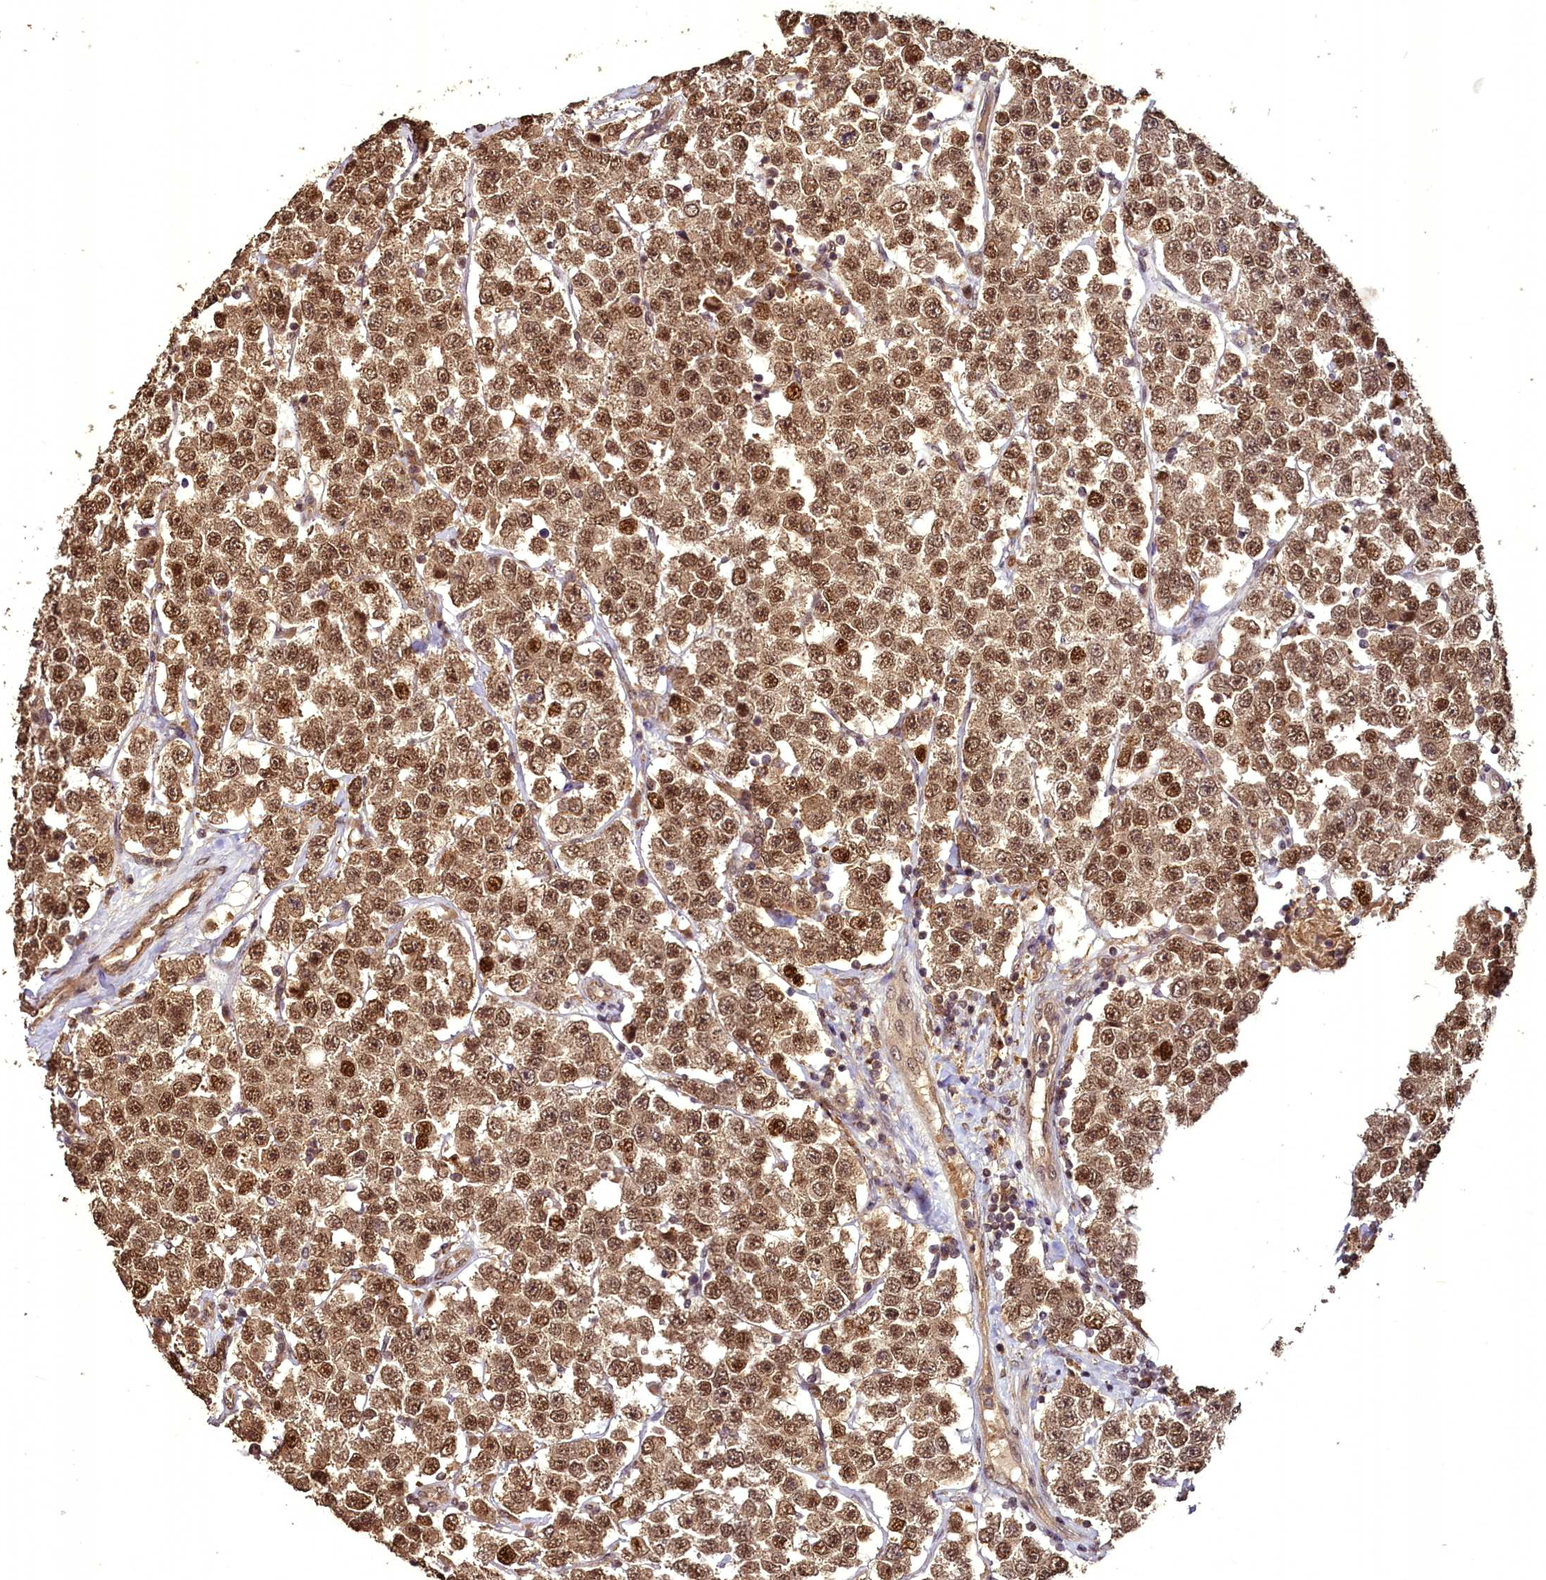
{"staining": {"intensity": "moderate", "quantity": ">75%", "location": "cytoplasmic/membranous,nuclear"}, "tissue": "testis cancer", "cell_type": "Tumor cells", "image_type": "cancer", "snomed": [{"axis": "morphology", "description": "Seminoma, NOS"}, {"axis": "topography", "description": "Testis"}], "caption": "A medium amount of moderate cytoplasmic/membranous and nuclear expression is appreciated in about >75% of tumor cells in seminoma (testis) tissue. (Stains: DAB (3,3'-diaminobenzidine) in brown, nuclei in blue, Microscopy: brightfield microscopy at high magnification).", "gene": "VPS51", "patient": {"sex": "male", "age": 28}}